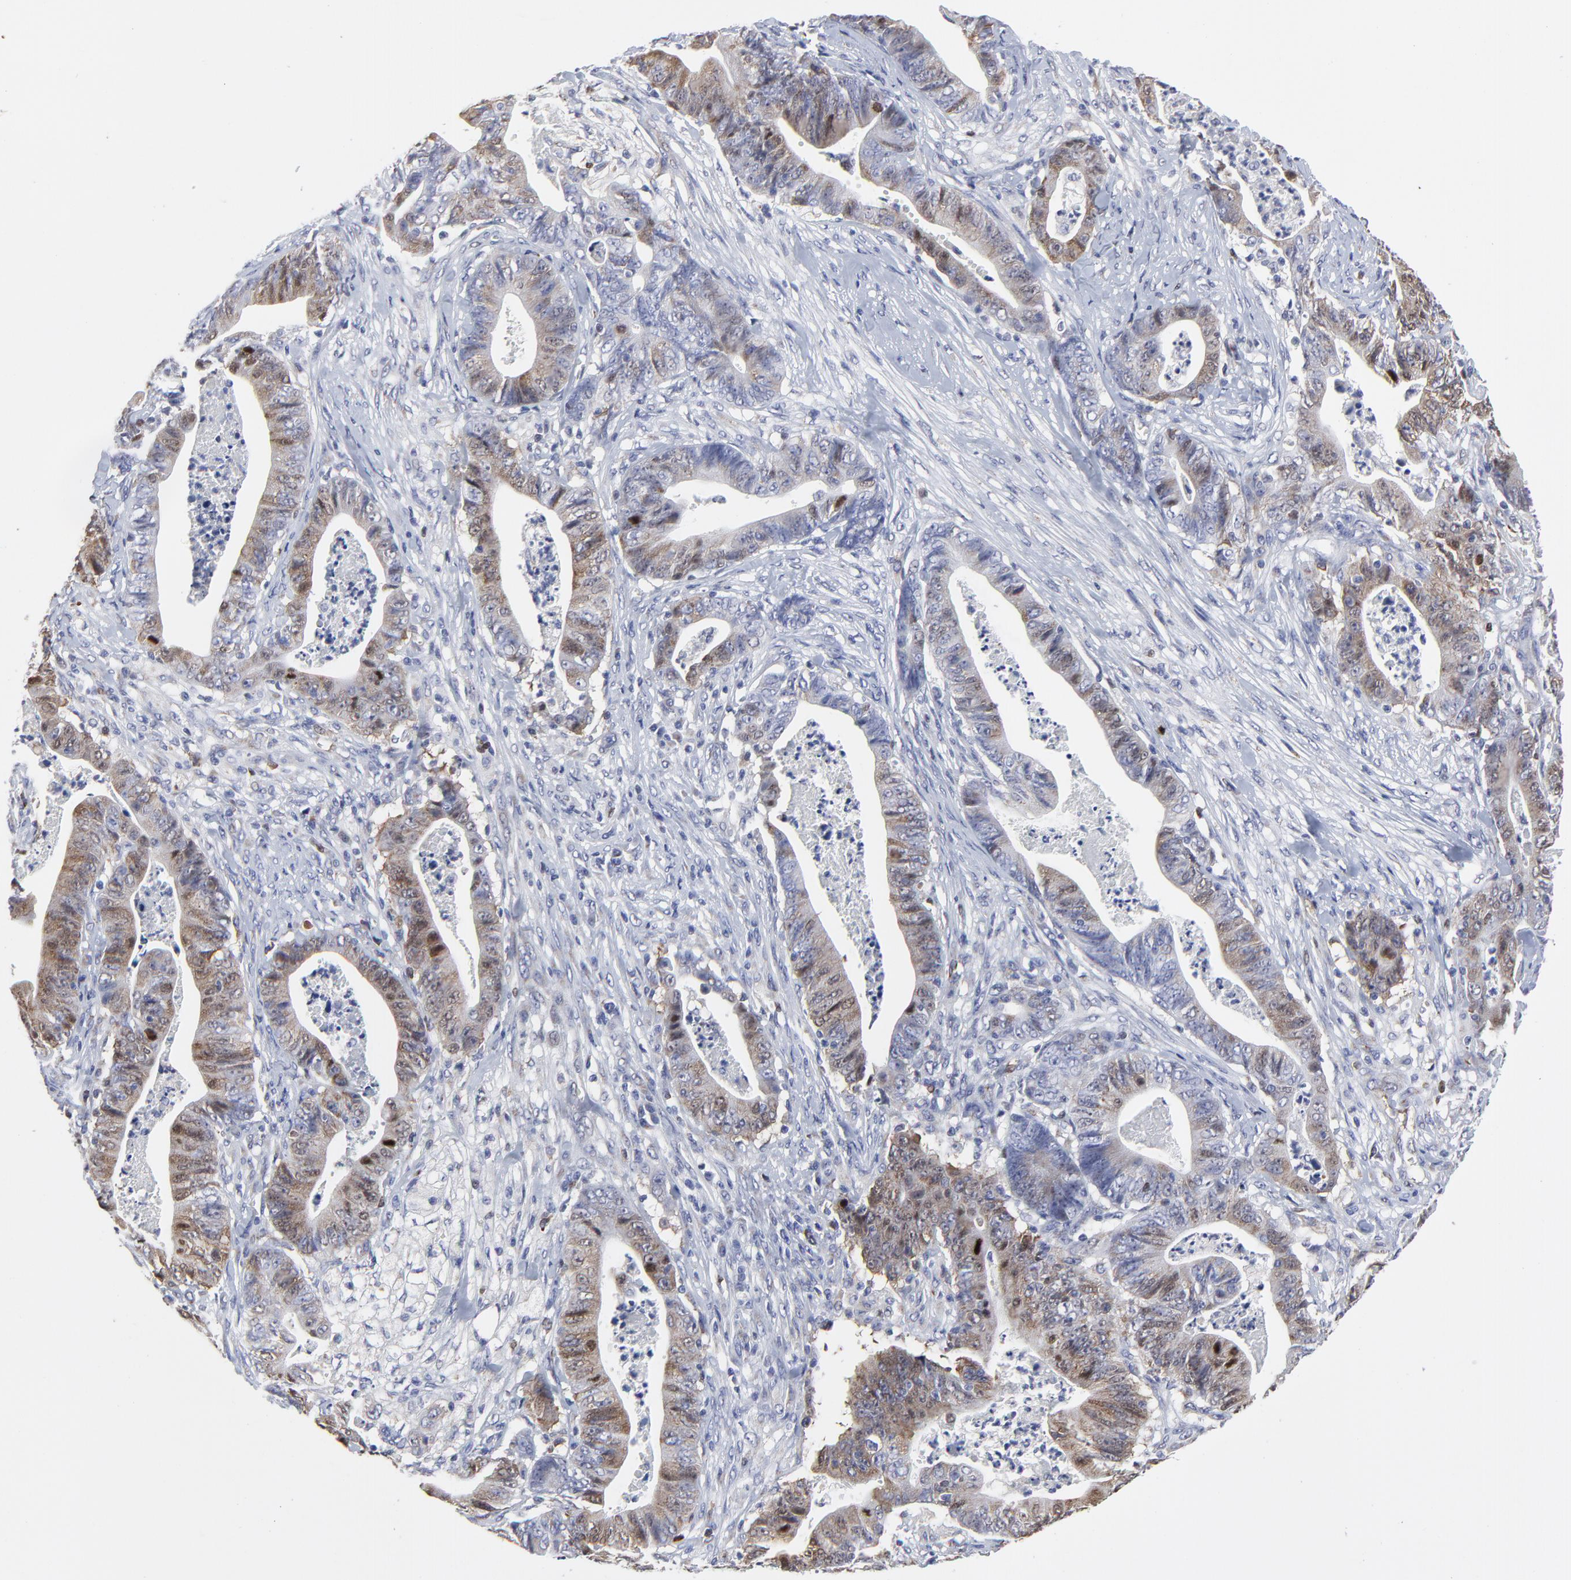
{"staining": {"intensity": "moderate", "quantity": "25%-75%", "location": "cytoplasmic/membranous,nuclear"}, "tissue": "stomach cancer", "cell_type": "Tumor cells", "image_type": "cancer", "snomed": [{"axis": "morphology", "description": "Adenocarcinoma, NOS"}, {"axis": "topography", "description": "Stomach, lower"}], "caption": "Immunohistochemistry staining of adenocarcinoma (stomach), which reveals medium levels of moderate cytoplasmic/membranous and nuclear expression in approximately 25%-75% of tumor cells indicating moderate cytoplasmic/membranous and nuclear protein staining. The staining was performed using DAB (3,3'-diaminobenzidine) (brown) for protein detection and nuclei were counterstained in hematoxylin (blue).", "gene": "NCAPH", "patient": {"sex": "female", "age": 86}}